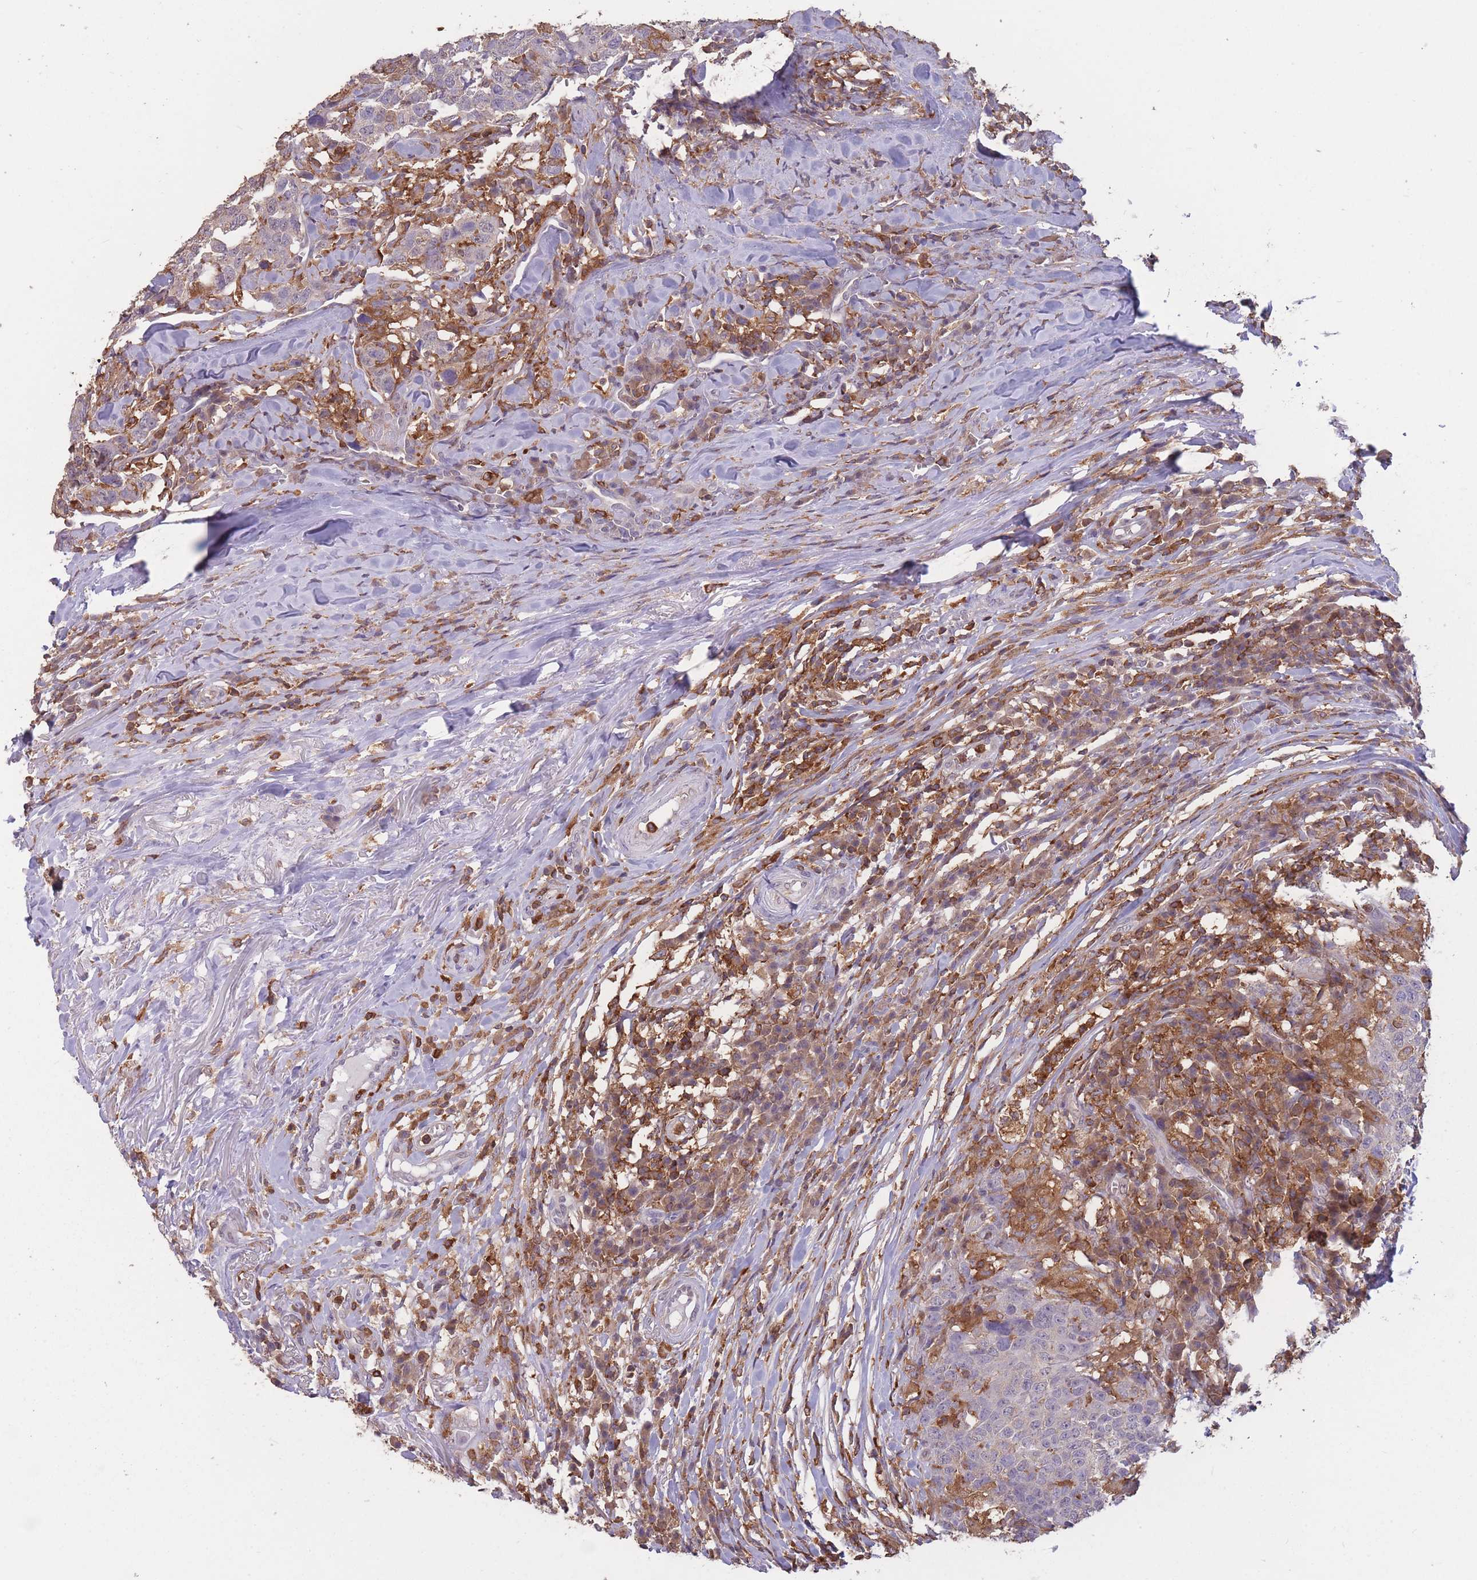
{"staining": {"intensity": "negative", "quantity": "none", "location": "none"}, "tissue": "head and neck cancer", "cell_type": "Tumor cells", "image_type": "cancer", "snomed": [{"axis": "morphology", "description": "Normal tissue, NOS"}, {"axis": "morphology", "description": "Squamous cell carcinoma, NOS"}, {"axis": "topography", "description": "Skeletal muscle"}, {"axis": "topography", "description": "Vascular tissue"}, {"axis": "topography", "description": "Peripheral nerve tissue"}, {"axis": "topography", "description": "Head-Neck"}], "caption": "Head and neck squamous cell carcinoma was stained to show a protein in brown. There is no significant staining in tumor cells. (Brightfield microscopy of DAB IHC at high magnification).", "gene": "GMIP", "patient": {"sex": "male", "age": 66}}